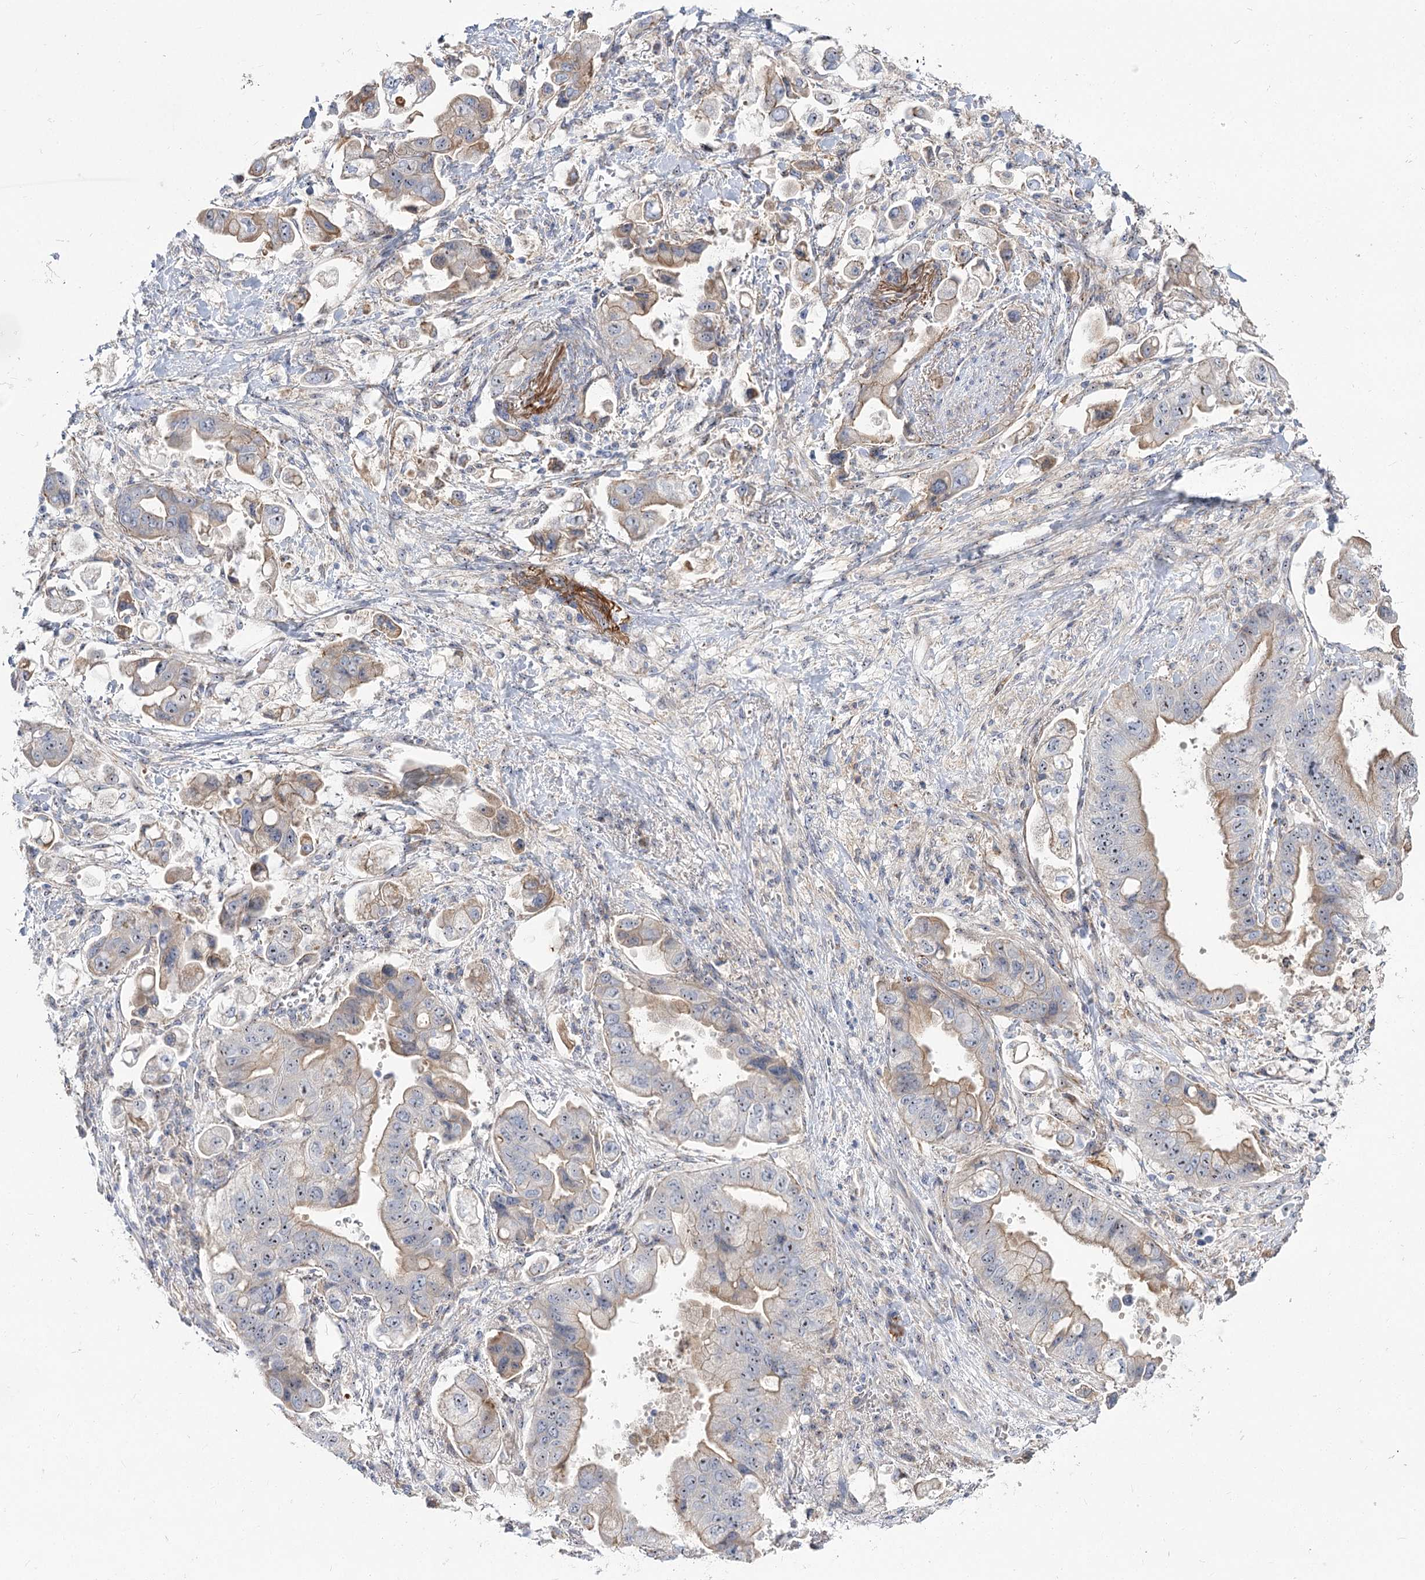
{"staining": {"intensity": "weak", "quantity": "25%-75%", "location": "cytoplasmic/membranous,nuclear"}, "tissue": "stomach cancer", "cell_type": "Tumor cells", "image_type": "cancer", "snomed": [{"axis": "morphology", "description": "Adenocarcinoma, NOS"}, {"axis": "topography", "description": "Stomach"}], "caption": "This micrograph reveals immunohistochemistry (IHC) staining of human stomach adenocarcinoma, with low weak cytoplasmic/membranous and nuclear expression in about 25%-75% of tumor cells.", "gene": "SUOX", "patient": {"sex": "male", "age": 62}}